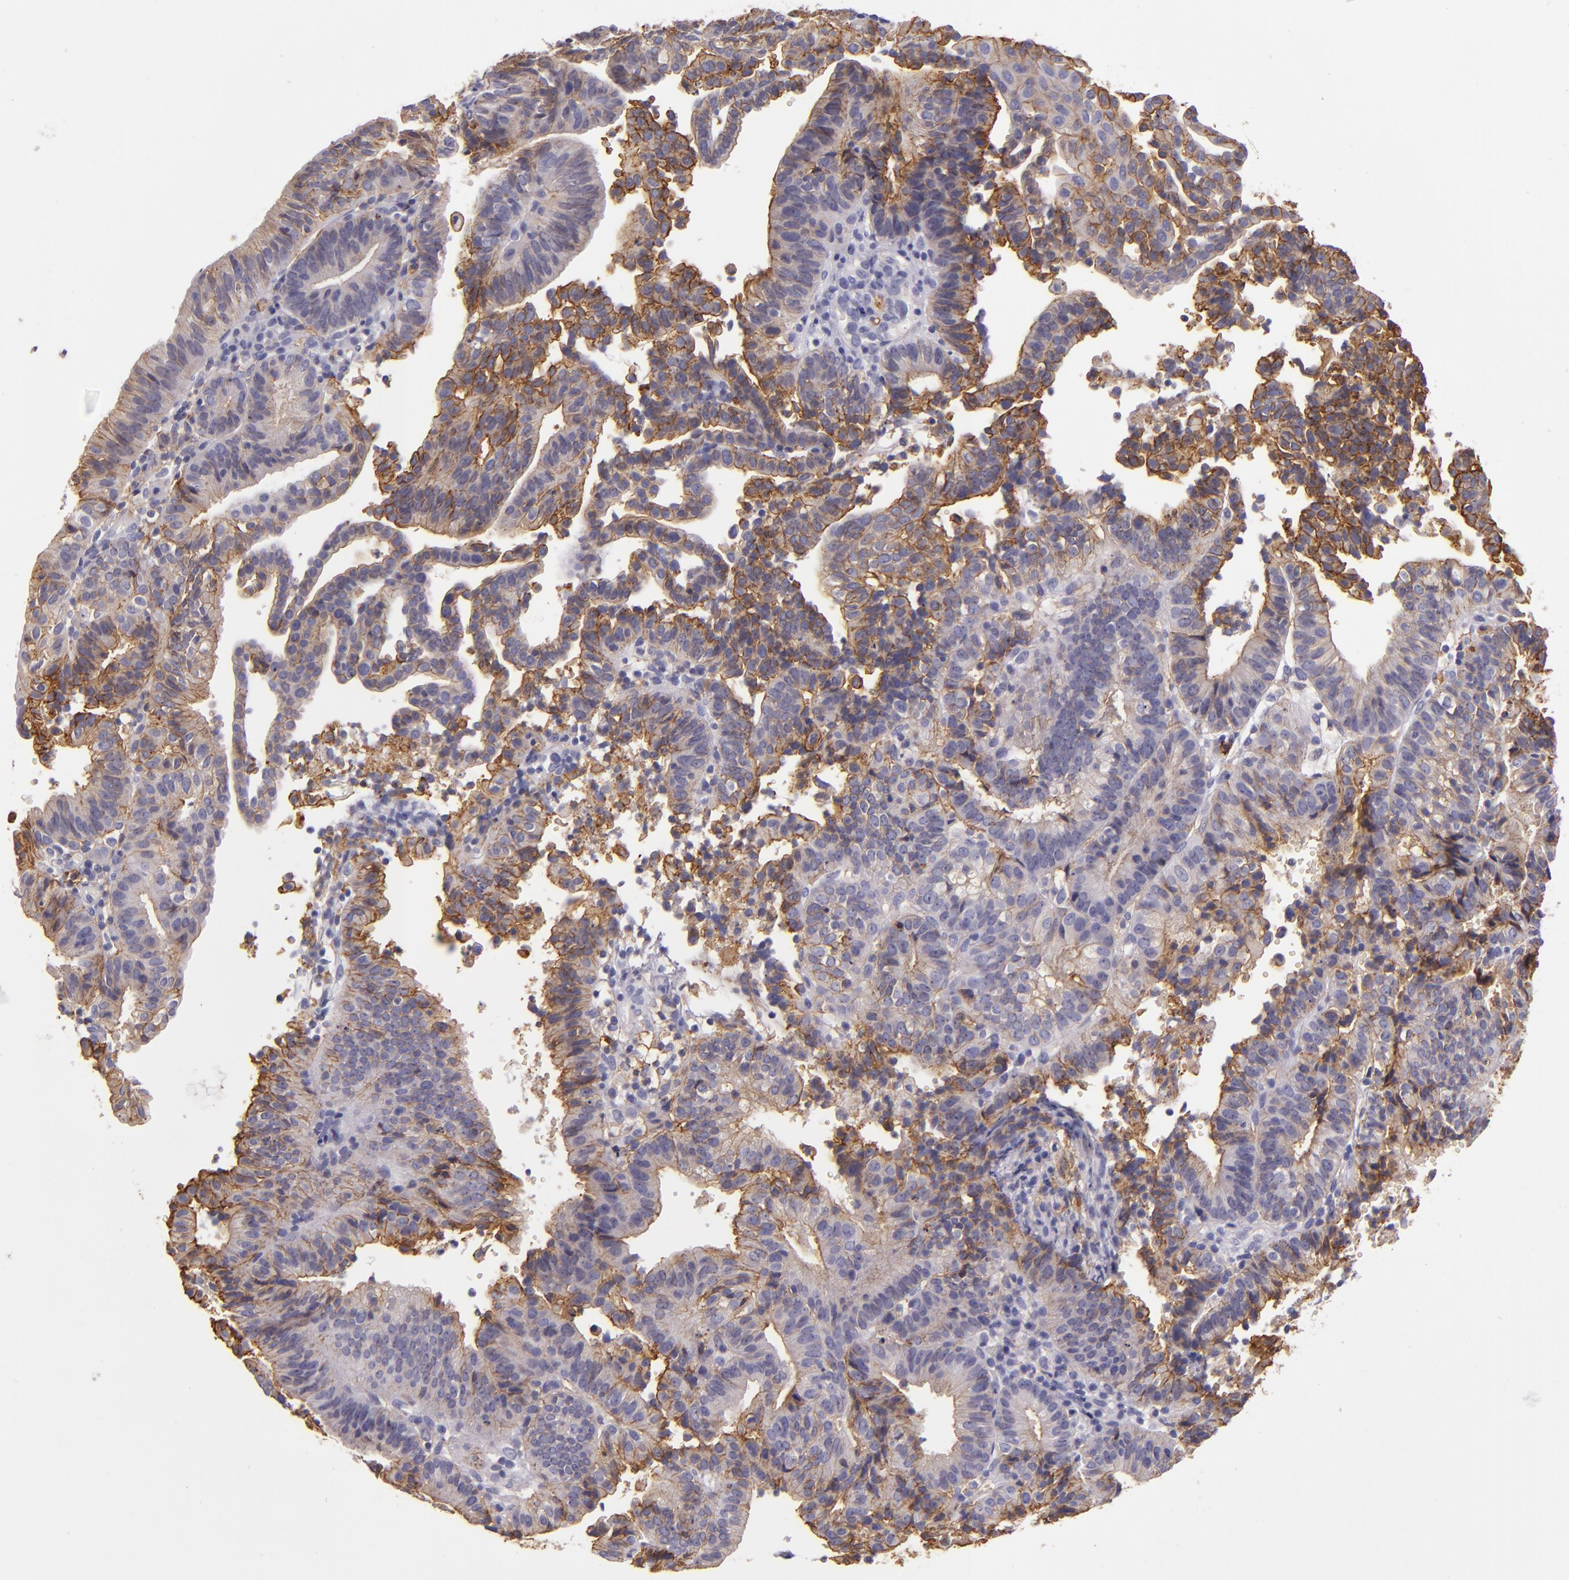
{"staining": {"intensity": "moderate", "quantity": ">75%", "location": "cytoplasmic/membranous"}, "tissue": "cervical cancer", "cell_type": "Tumor cells", "image_type": "cancer", "snomed": [{"axis": "morphology", "description": "Adenocarcinoma, NOS"}, {"axis": "topography", "description": "Cervix"}], "caption": "Human cervical cancer stained with a protein marker demonstrates moderate staining in tumor cells.", "gene": "CD9", "patient": {"sex": "female", "age": 60}}